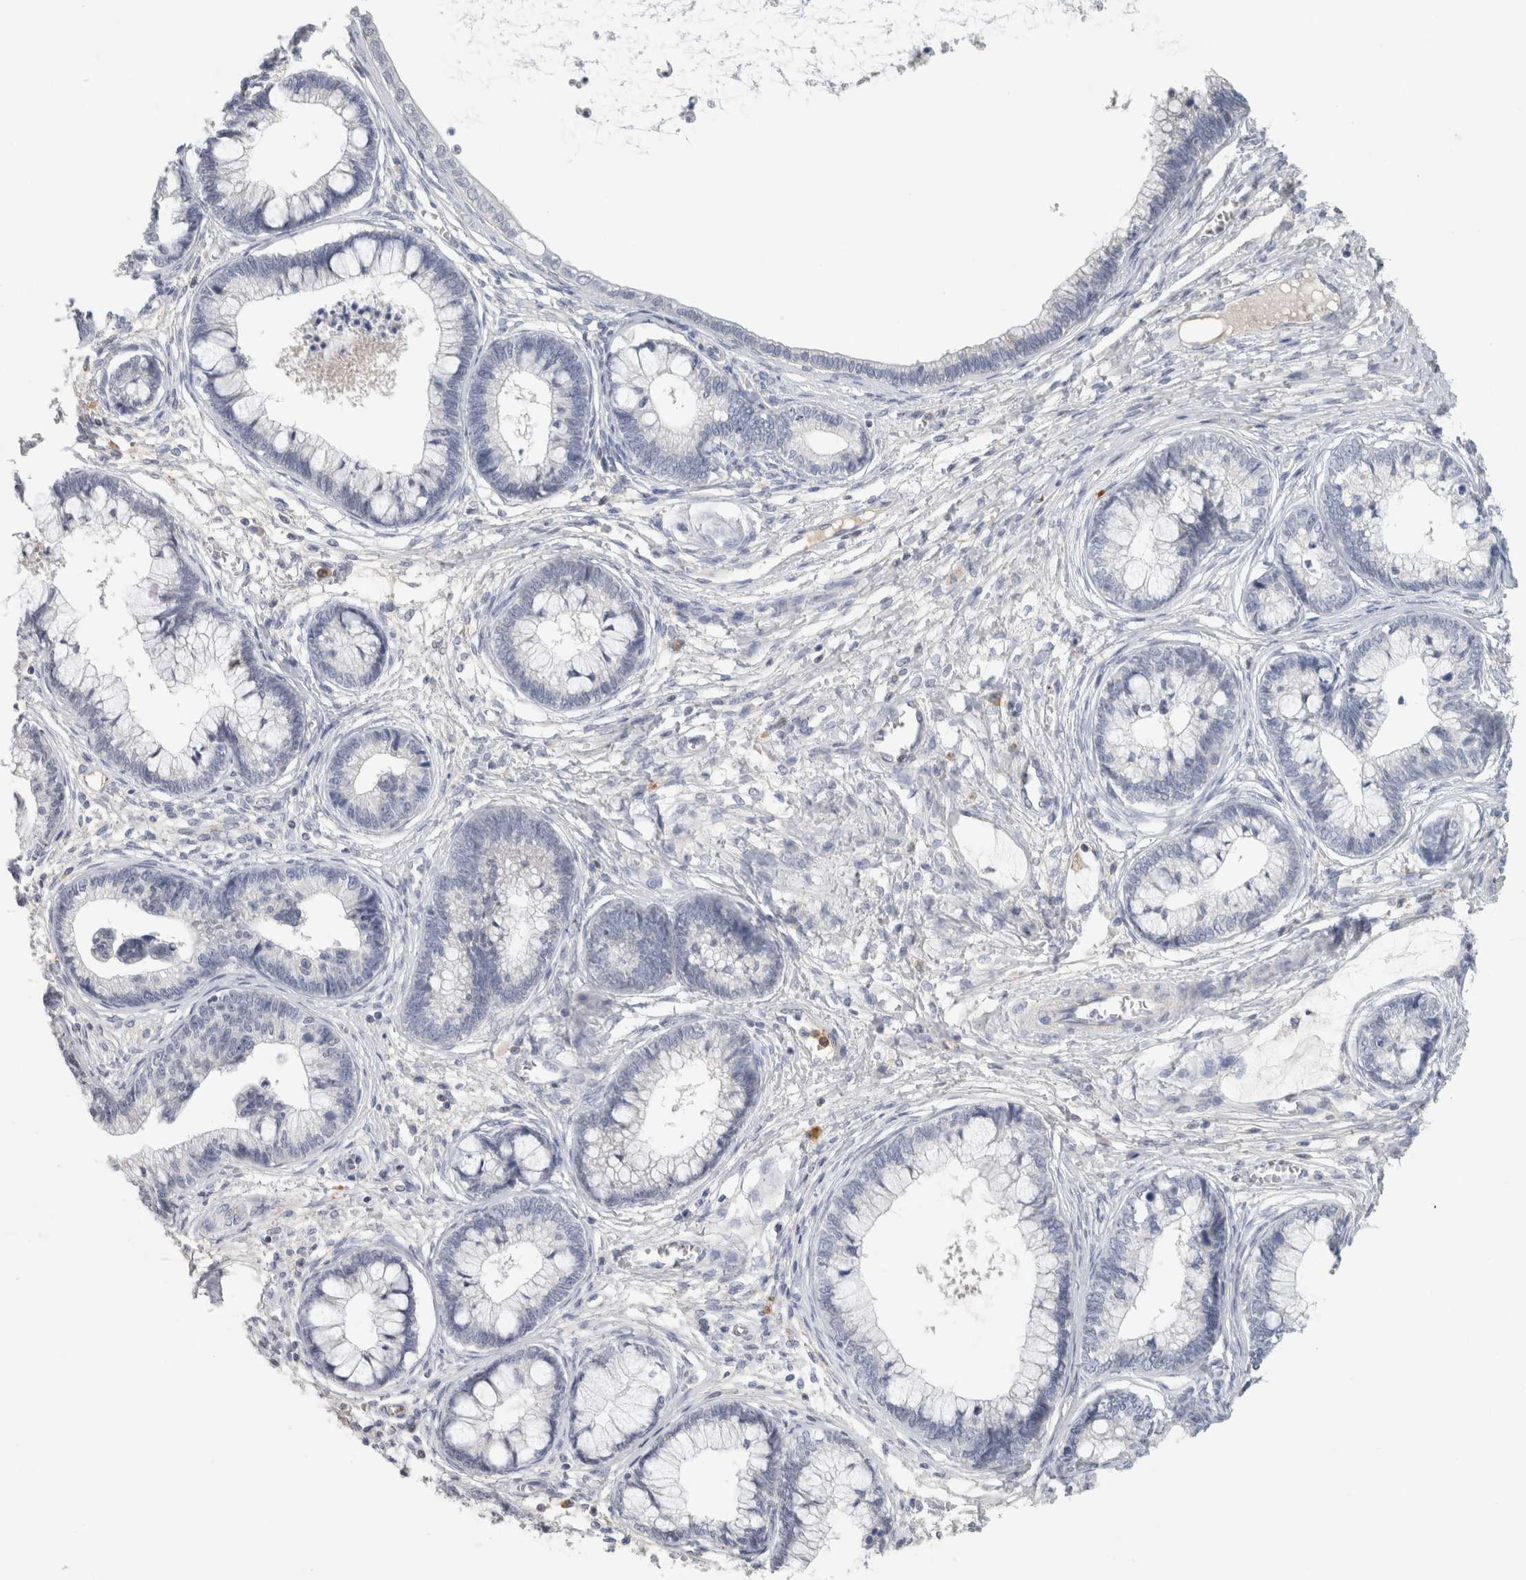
{"staining": {"intensity": "negative", "quantity": "none", "location": "none"}, "tissue": "cervical cancer", "cell_type": "Tumor cells", "image_type": "cancer", "snomed": [{"axis": "morphology", "description": "Adenocarcinoma, NOS"}, {"axis": "topography", "description": "Cervix"}], "caption": "Immunohistochemistry (IHC) of human cervical cancer (adenocarcinoma) demonstrates no expression in tumor cells.", "gene": "CD36", "patient": {"sex": "female", "age": 44}}